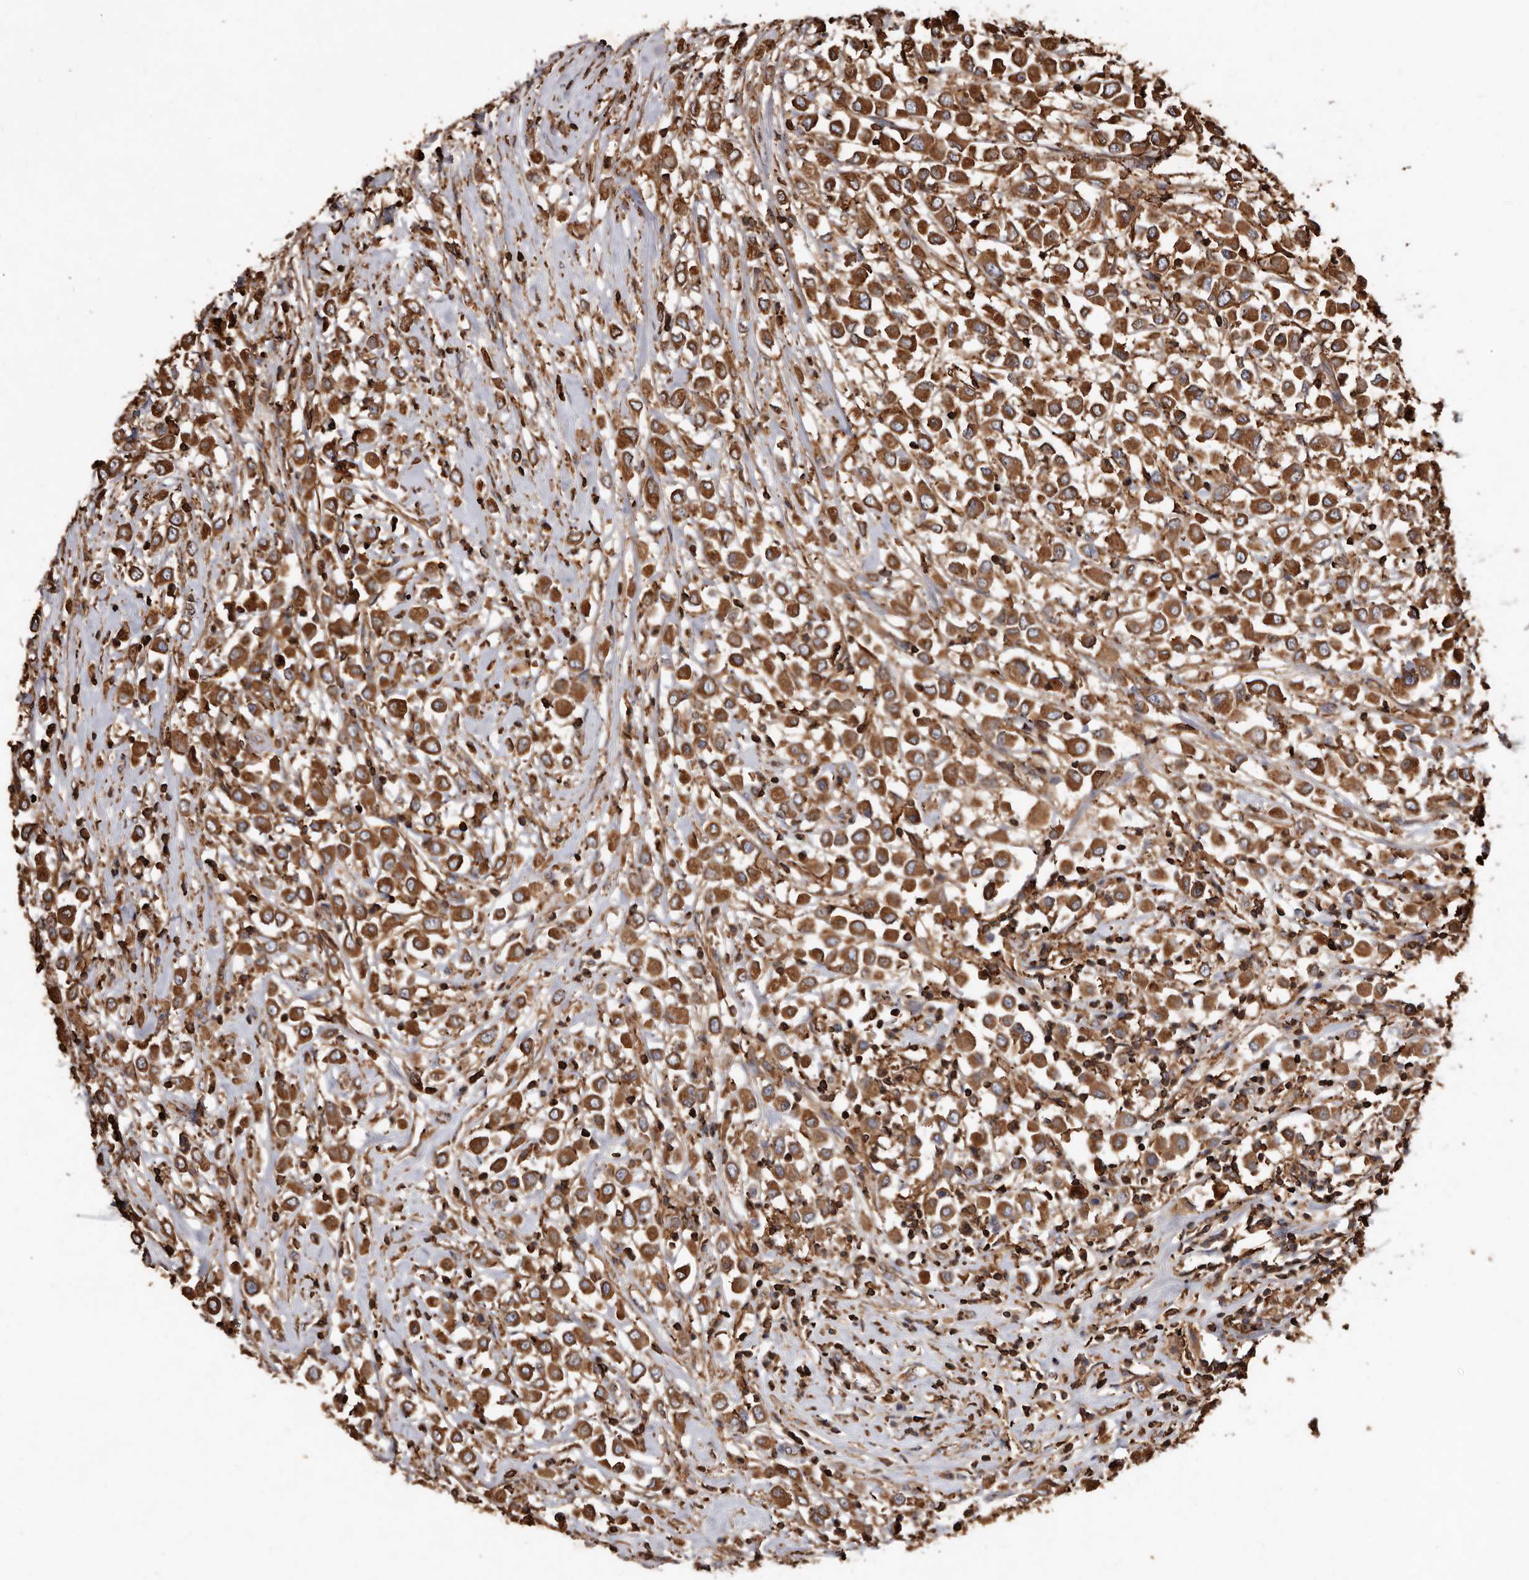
{"staining": {"intensity": "strong", "quantity": ">75%", "location": "cytoplasmic/membranous"}, "tissue": "breast cancer", "cell_type": "Tumor cells", "image_type": "cancer", "snomed": [{"axis": "morphology", "description": "Duct carcinoma"}, {"axis": "topography", "description": "Breast"}], "caption": "Breast invasive ductal carcinoma tissue exhibits strong cytoplasmic/membranous staining in about >75% of tumor cells (DAB IHC with brightfield microscopy, high magnification).", "gene": "COQ8B", "patient": {"sex": "female", "age": 61}}